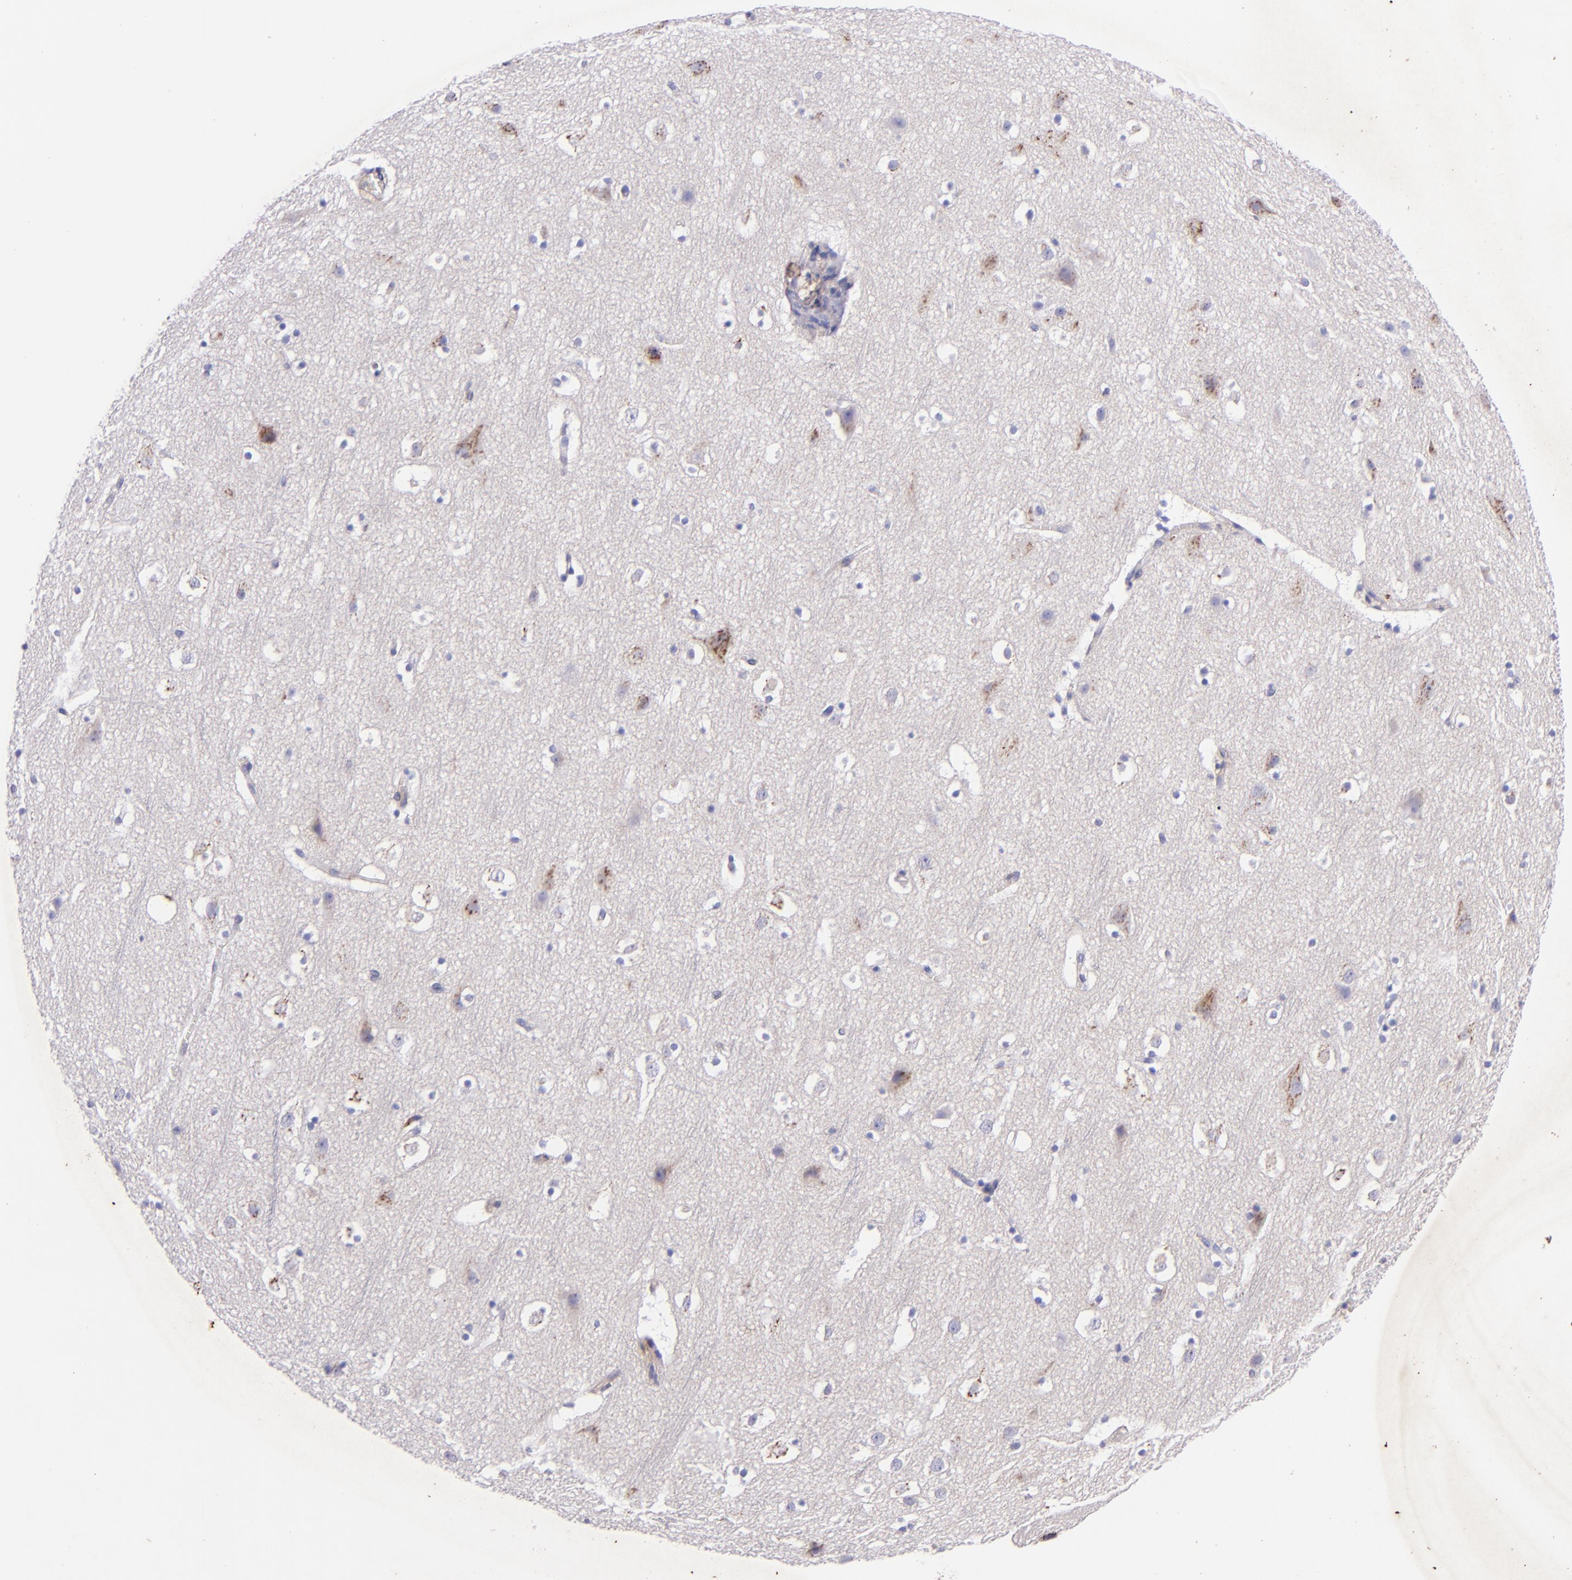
{"staining": {"intensity": "negative", "quantity": "none", "location": "none"}, "tissue": "cerebral cortex", "cell_type": "Endothelial cells", "image_type": "normal", "snomed": [{"axis": "morphology", "description": "Normal tissue, NOS"}, {"axis": "topography", "description": "Cerebral cortex"}], "caption": "Cerebral cortex stained for a protein using immunohistochemistry (IHC) exhibits no staining endothelial cells.", "gene": "RET", "patient": {"sex": "male", "age": 45}}